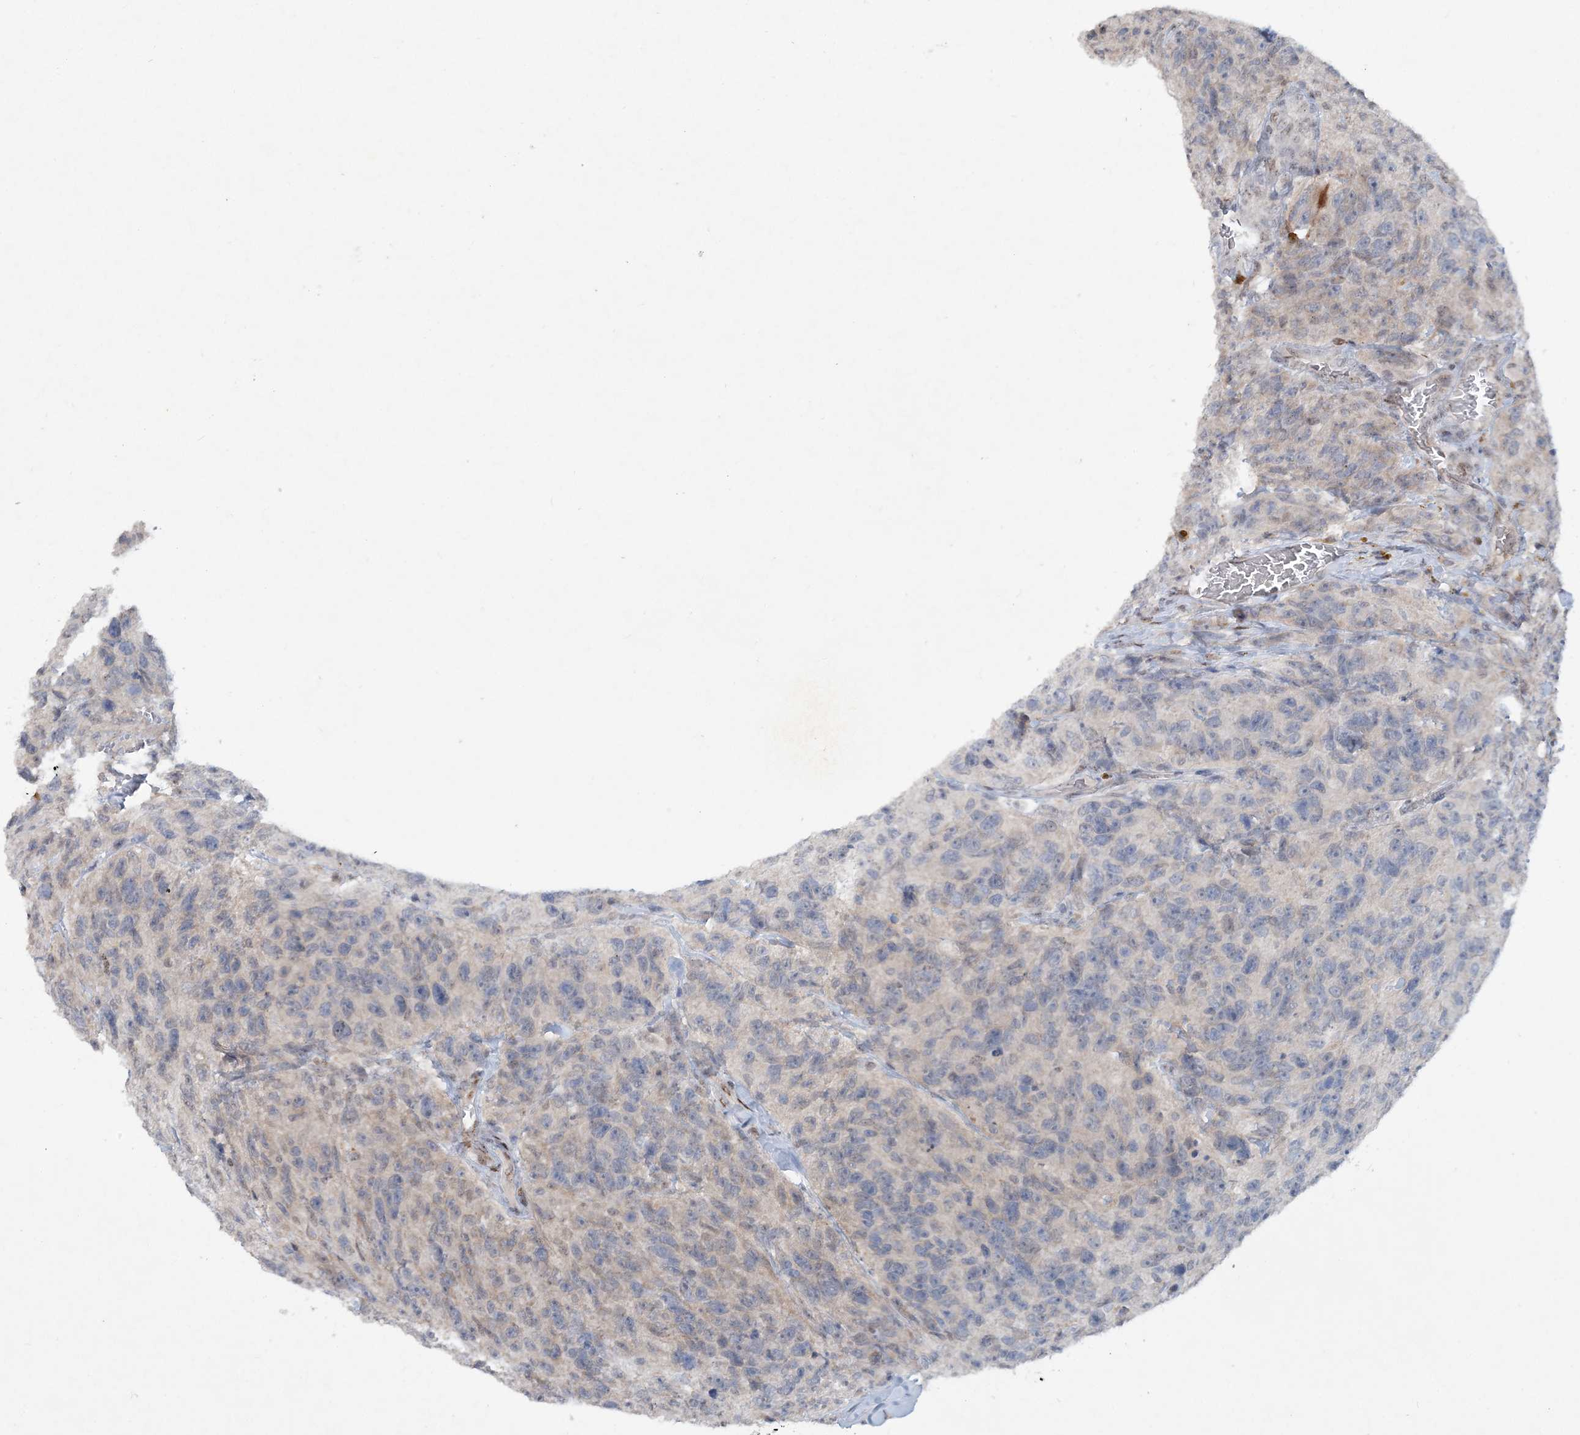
{"staining": {"intensity": "negative", "quantity": "none", "location": "none"}, "tissue": "glioma", "cell_type": "Tumor cells", "image_type": "cancer", "snomed": [{"axis": "morphology", "description": "Glioma, malignant, High grade"}, {"axis": "topography", "description": "Brain"}], "caption": "Tumor cells show no significant staining in glioma.", "gene": "GIN1", "patient": {"sex": "male", "age": 69}}